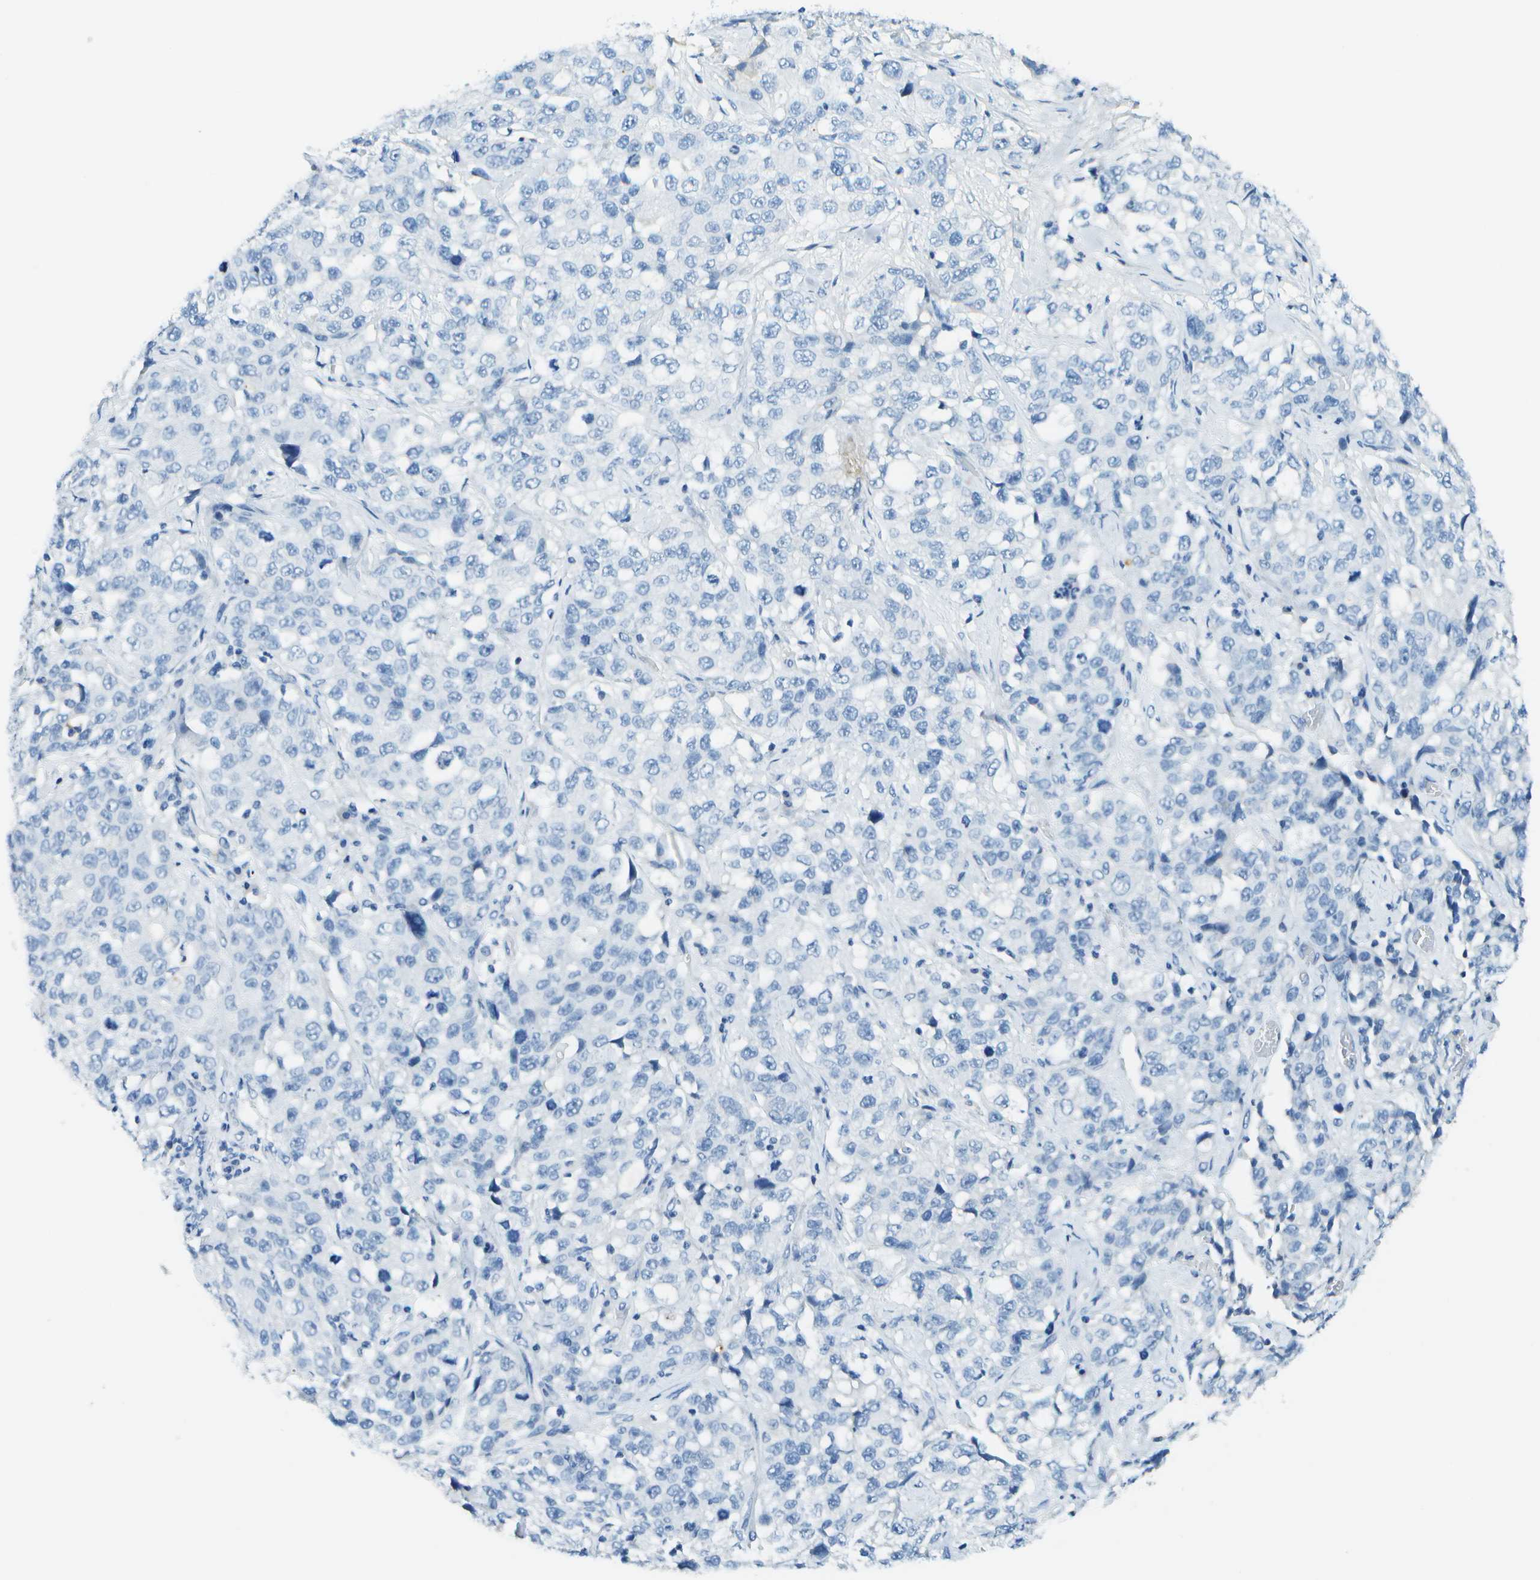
{"staining": {"intensity": "negative", "quantity": "none", "location": "none"}, "tissue": "stomach cancer", "cell_type": "Tumor cells", "image_type": "cancer", "snomed": [{"axis": "morphology", "description": "Normal tissue, NOS"}, {"axis": "morphology", "description": "Adenocarcinoma, NOS"}, {"axis": "topography", "description": "Stomach"}], "caption": "Image shows no significant protein staining in tumor cells of stomach adenocarcinoma.", "gene": "C1S", "patient": {"sex": "male", "age": 48}}